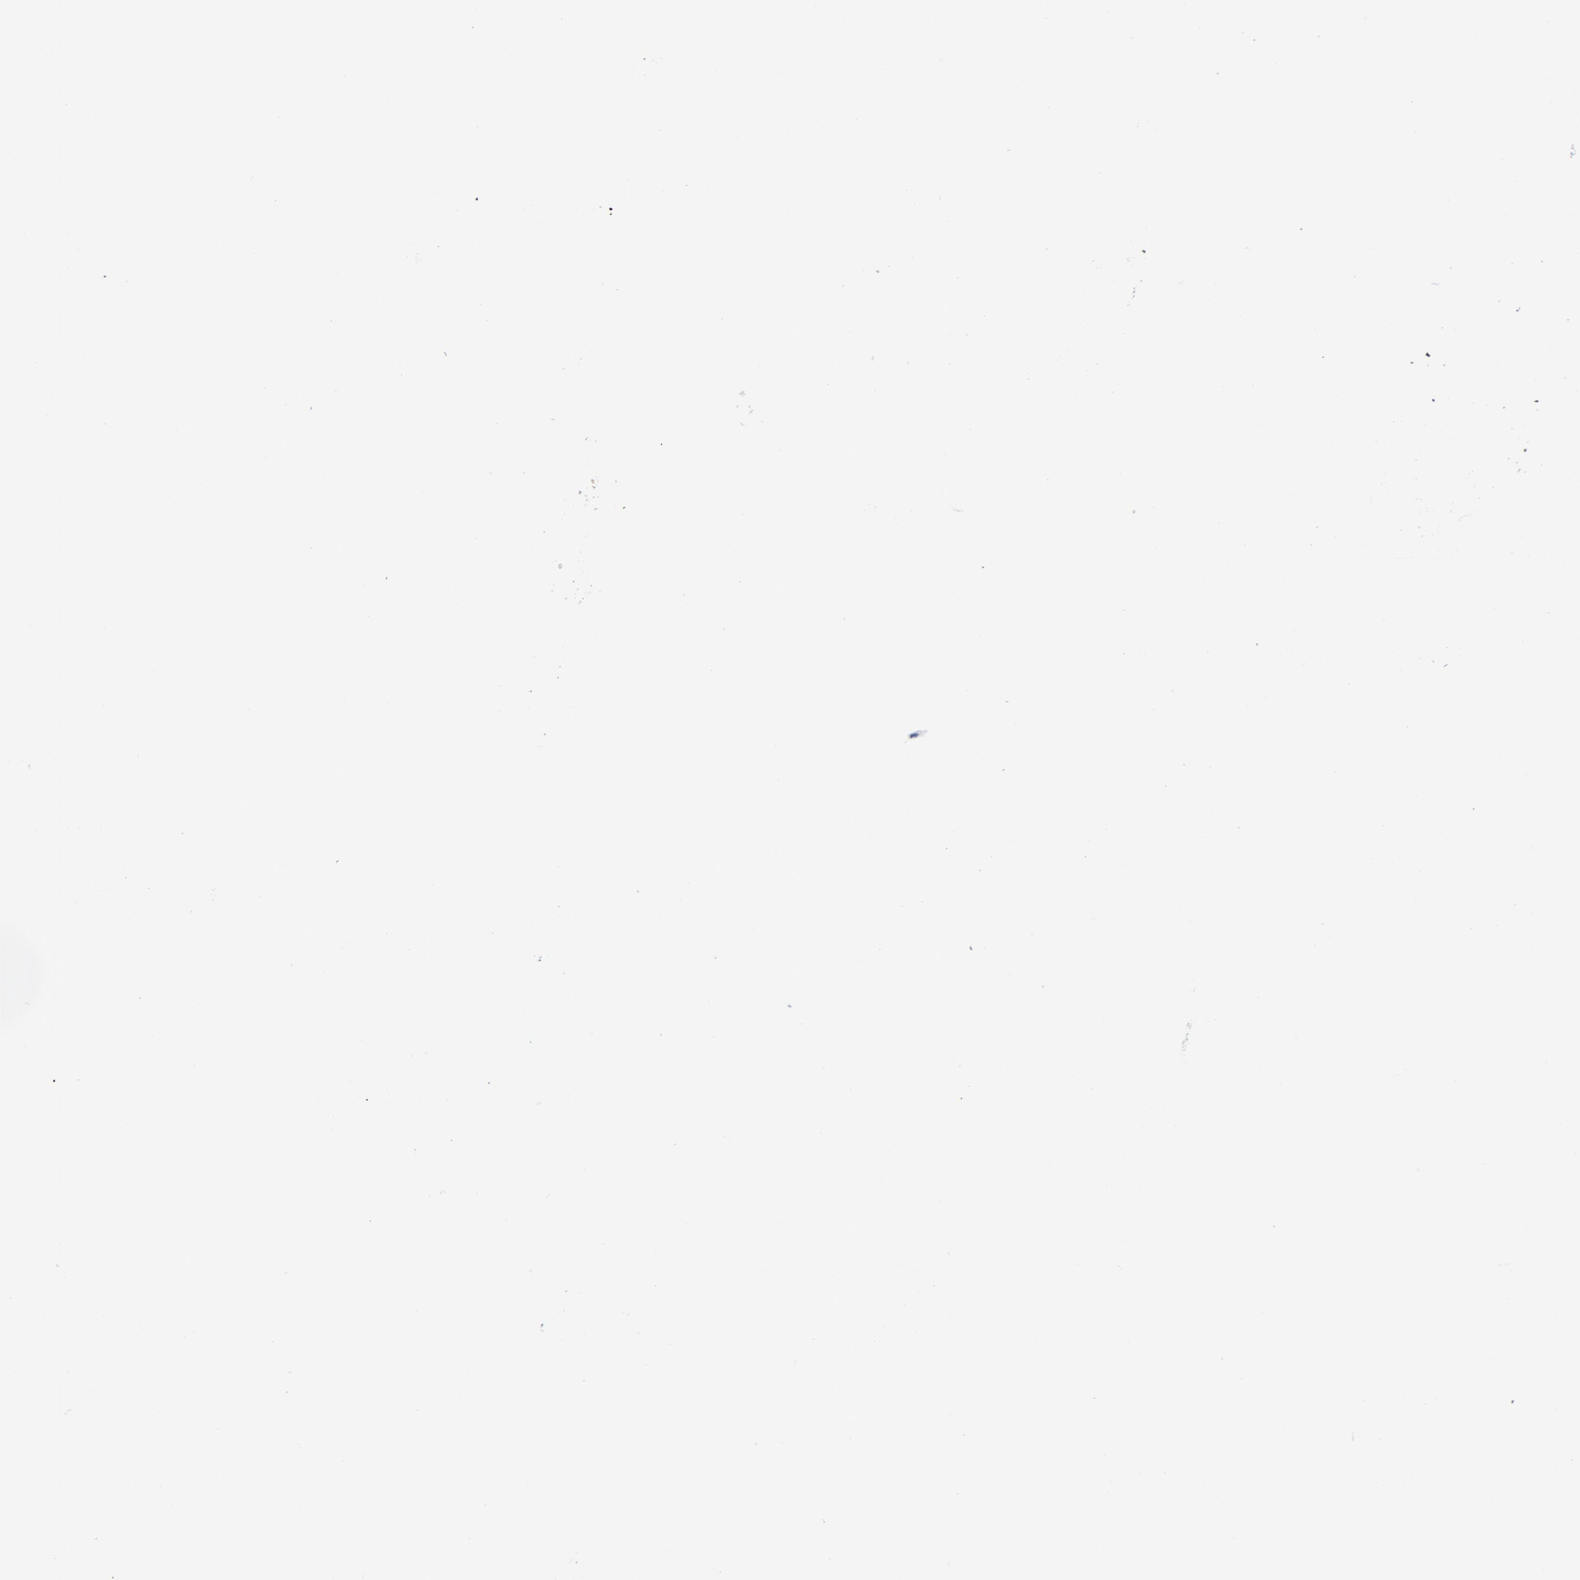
{"staining": {"intensity": "moderate", "quantity": "<25%", "location": "cytoplasmic/membranous,nuclear"}, "tissue": "urothelial cancer", "cell_type": "Tumor cells", "image_type": "cancer", "snomed": [{"axis": "morphology", "description": "Urothelial carcinoma, High grade"}, {"axis": "topography", "description": "Urinary bladder"}], "caption": "Protein staining by immunohistochemistry exhibits moderate cytoplasmic/membranous and nuclear positivity in approximately <25% of tumor cells in urothelial cancer. The staining was performed using DAB (3,3'-diaminobenzidine), with brown indicating positive protein expression. Nuclei are stained blue with hematoxylin.", "gene": "CDC20", "patient": {"sex": "male", "age": 74}}